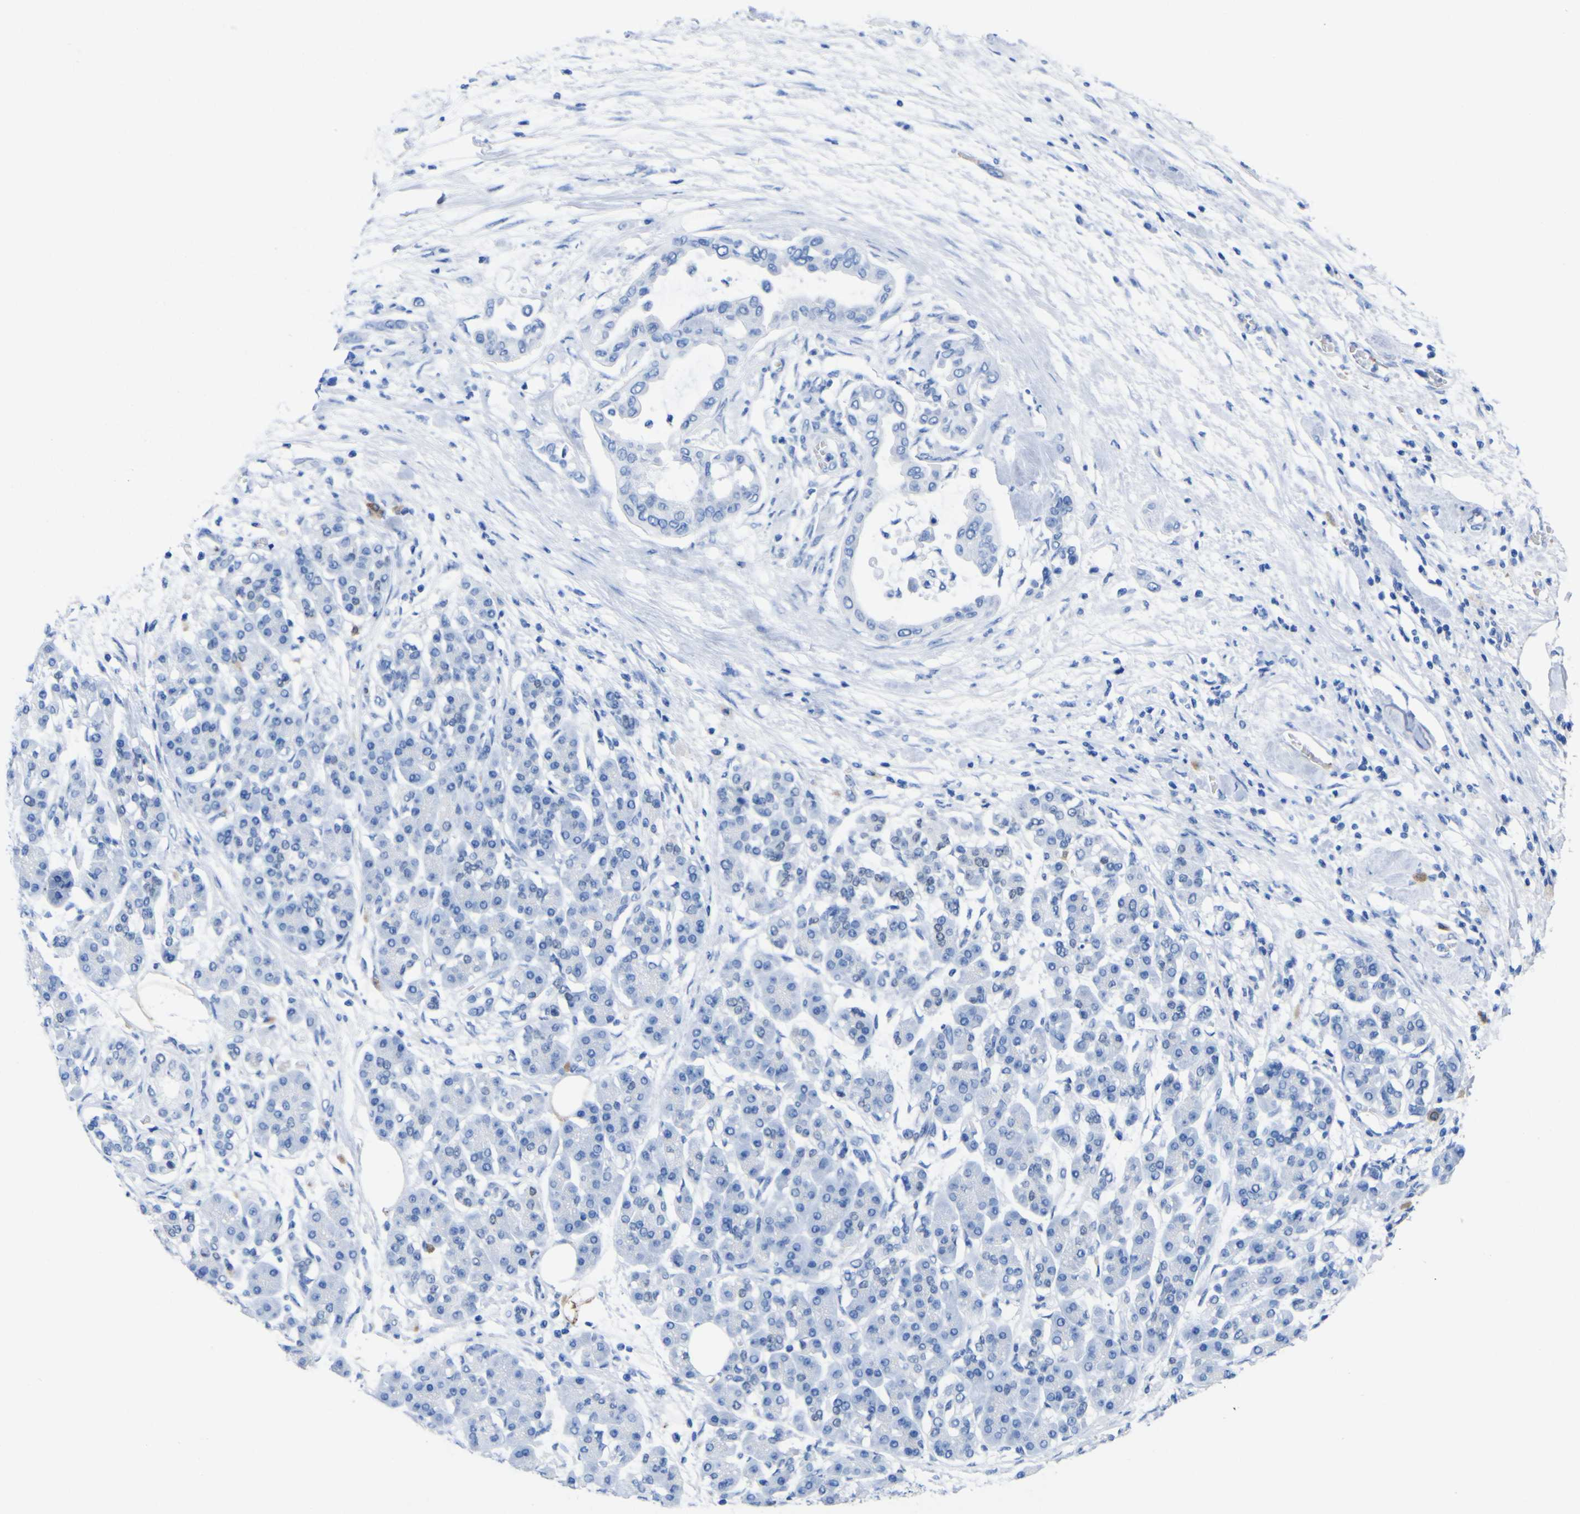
{"staining": {"intensity": "negative", "quantity": "none", "location": "none"}, "tissue": "pancreatic cancer", "cell_type": "Tumor cells", "image_type": "cancer", "snomed": [{"axis": "morphology", "description": "Adenocarcinoma, NOS"}, {"axis": "morphology", "description": "Adenocarcinoma, metastatic, NOS"}, {"axis": "topography", "description": "Lymph node"}, {"axis": "topography", "description": "Pancreas"}, {"axis": "topography", "description": "Duodenum"}], "caption": "A high-resolution photomicrograph shows IHC staining of pancreatic metastatic adenocarcinoma, which exhibits no significant expression in tumor cells.", "gene": "DACH1", "patient": {"sex": "female", "age": 64}}